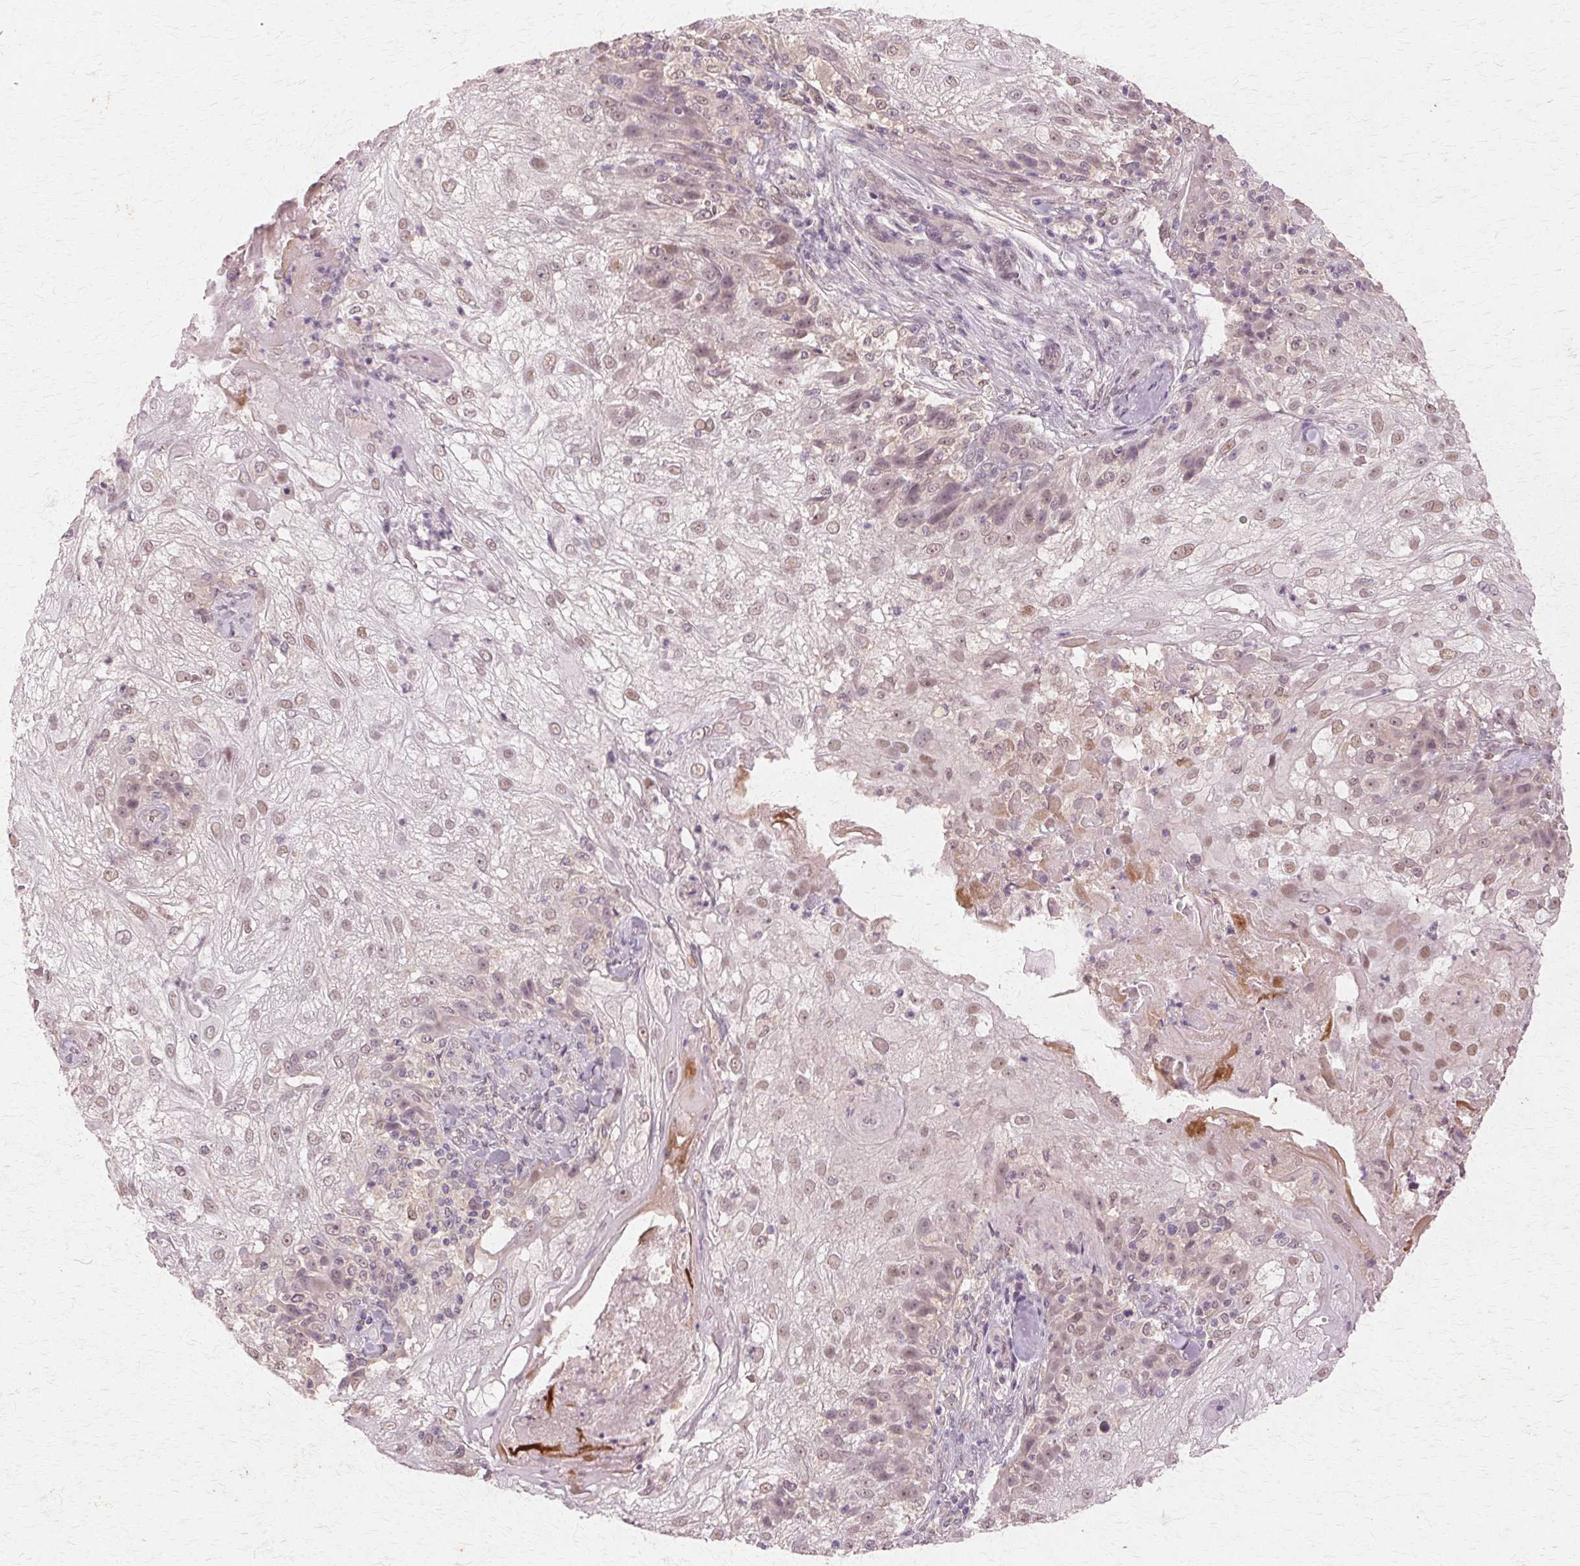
{"staining": {"intensity": "weak", "quantity": "25%-75%", "location": "nuclear"}, "tissue": "skin cancer", "cell_type": "Tumor cells", "image_type": "cancer", "snomed": [{"axis": "morphology", "description": "Normal tissue, NOS"}, {"axis": "morphology", "description": "Squamous cell carcinoma, NOS"}, {"axis": "topography", "description": "Skin"}], "caption": "Approximately 25%-75% of tumor cells in skin cancer demonstrate weak nuclear protein expression as visualized by brown immunohistochemical staining.", "gene": "PRMT5", "patient": {"sex": "female", "age": 83}}